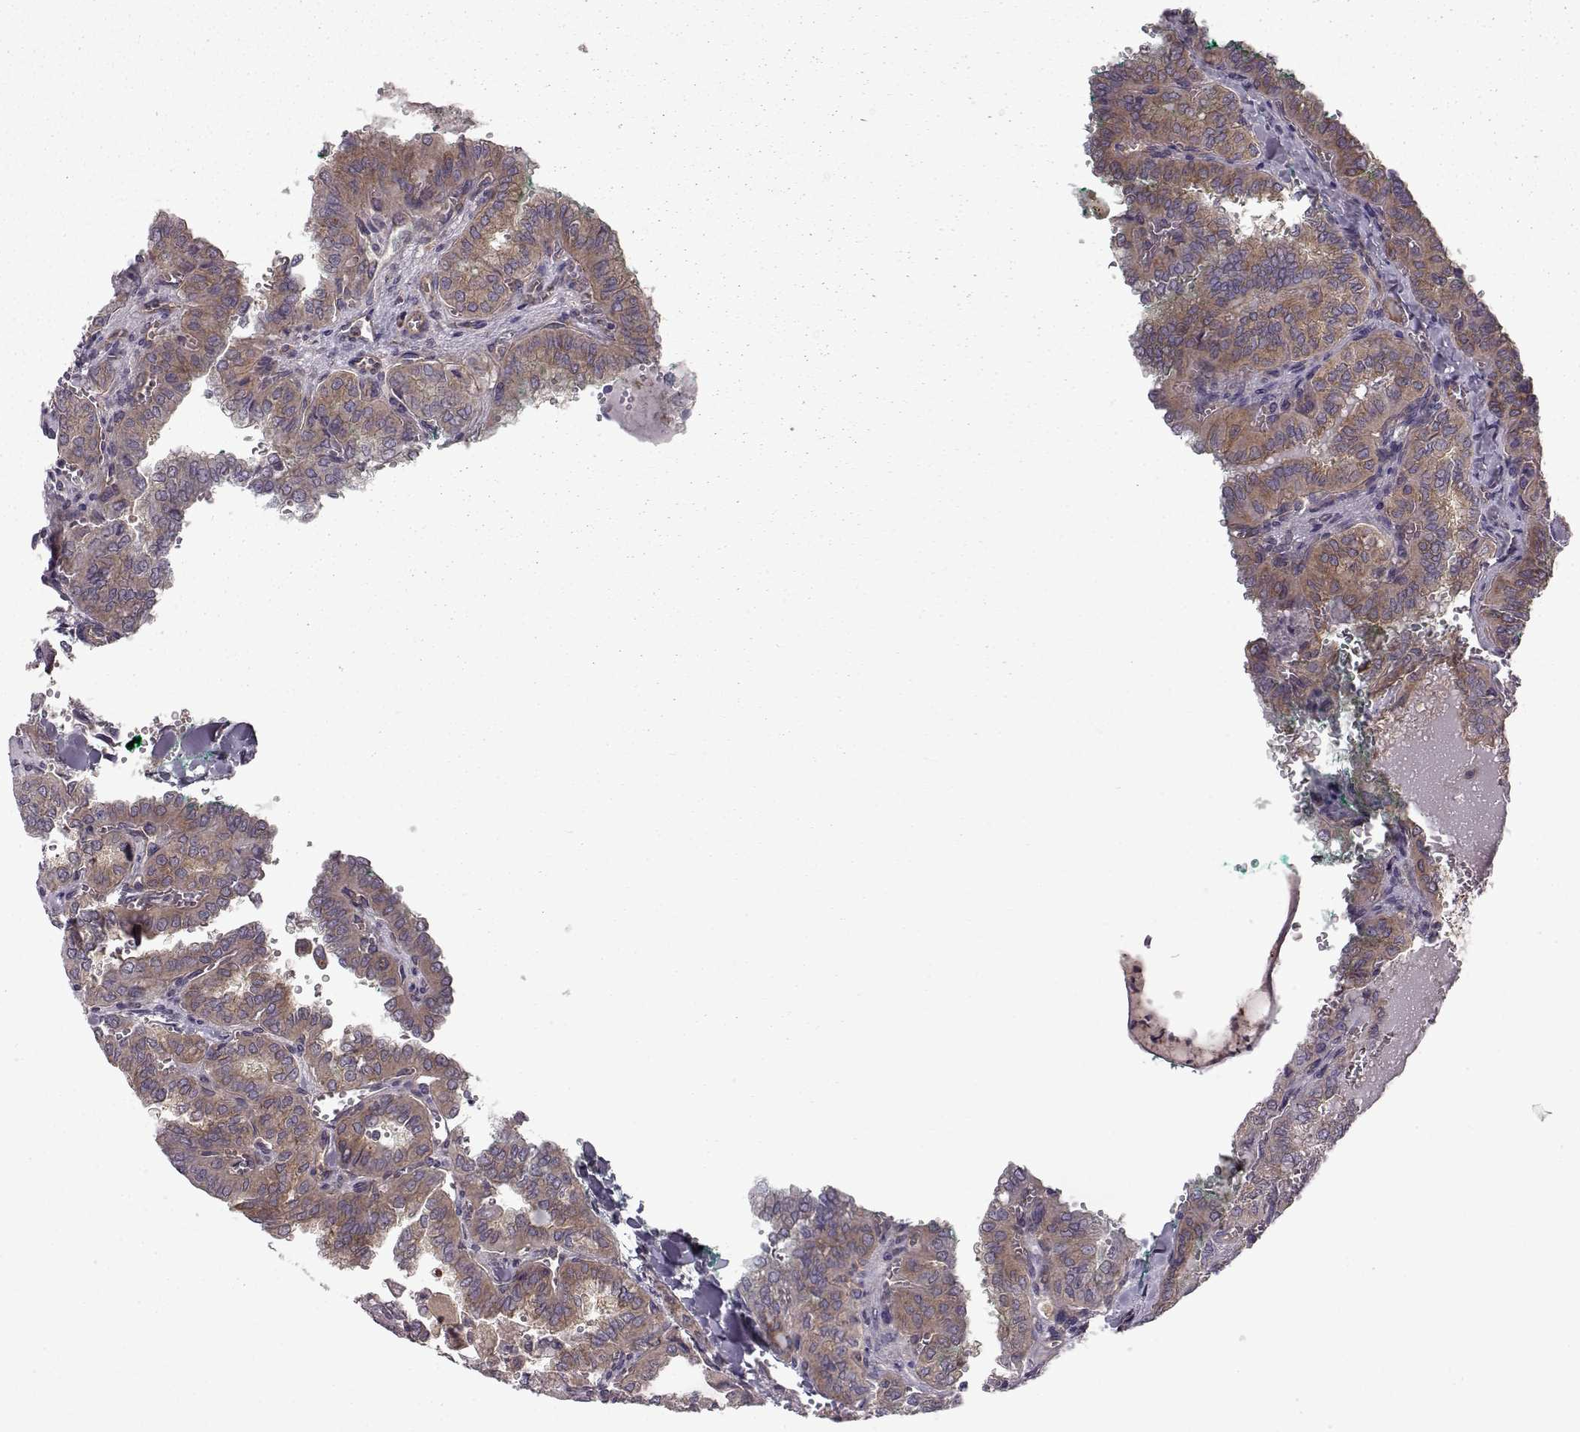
{"staining": {"intensity": "moderate", "quantity": ">75%", "location": "cytoplasmic/membranous"}, "tissue": "thyroid cancer", "cell_type": "Tumor cells", "image_type": "cancer", "snomed": [{"axis": "morphology", "description": "Papillary adenocarcinoma, NOS"}, {"axis": "topography", "description": "Thyroid gland"}], "caption": "An IHC photomicrograph of tumor tissue is shown. Protein staining in brown labels moderate cytoplasmic/membranous positivity in papillary adenocarcinoma (thyroid) within tumor cells.", "gene": "RABGAP1", "patient": {"sex": "female", "age": 41}}